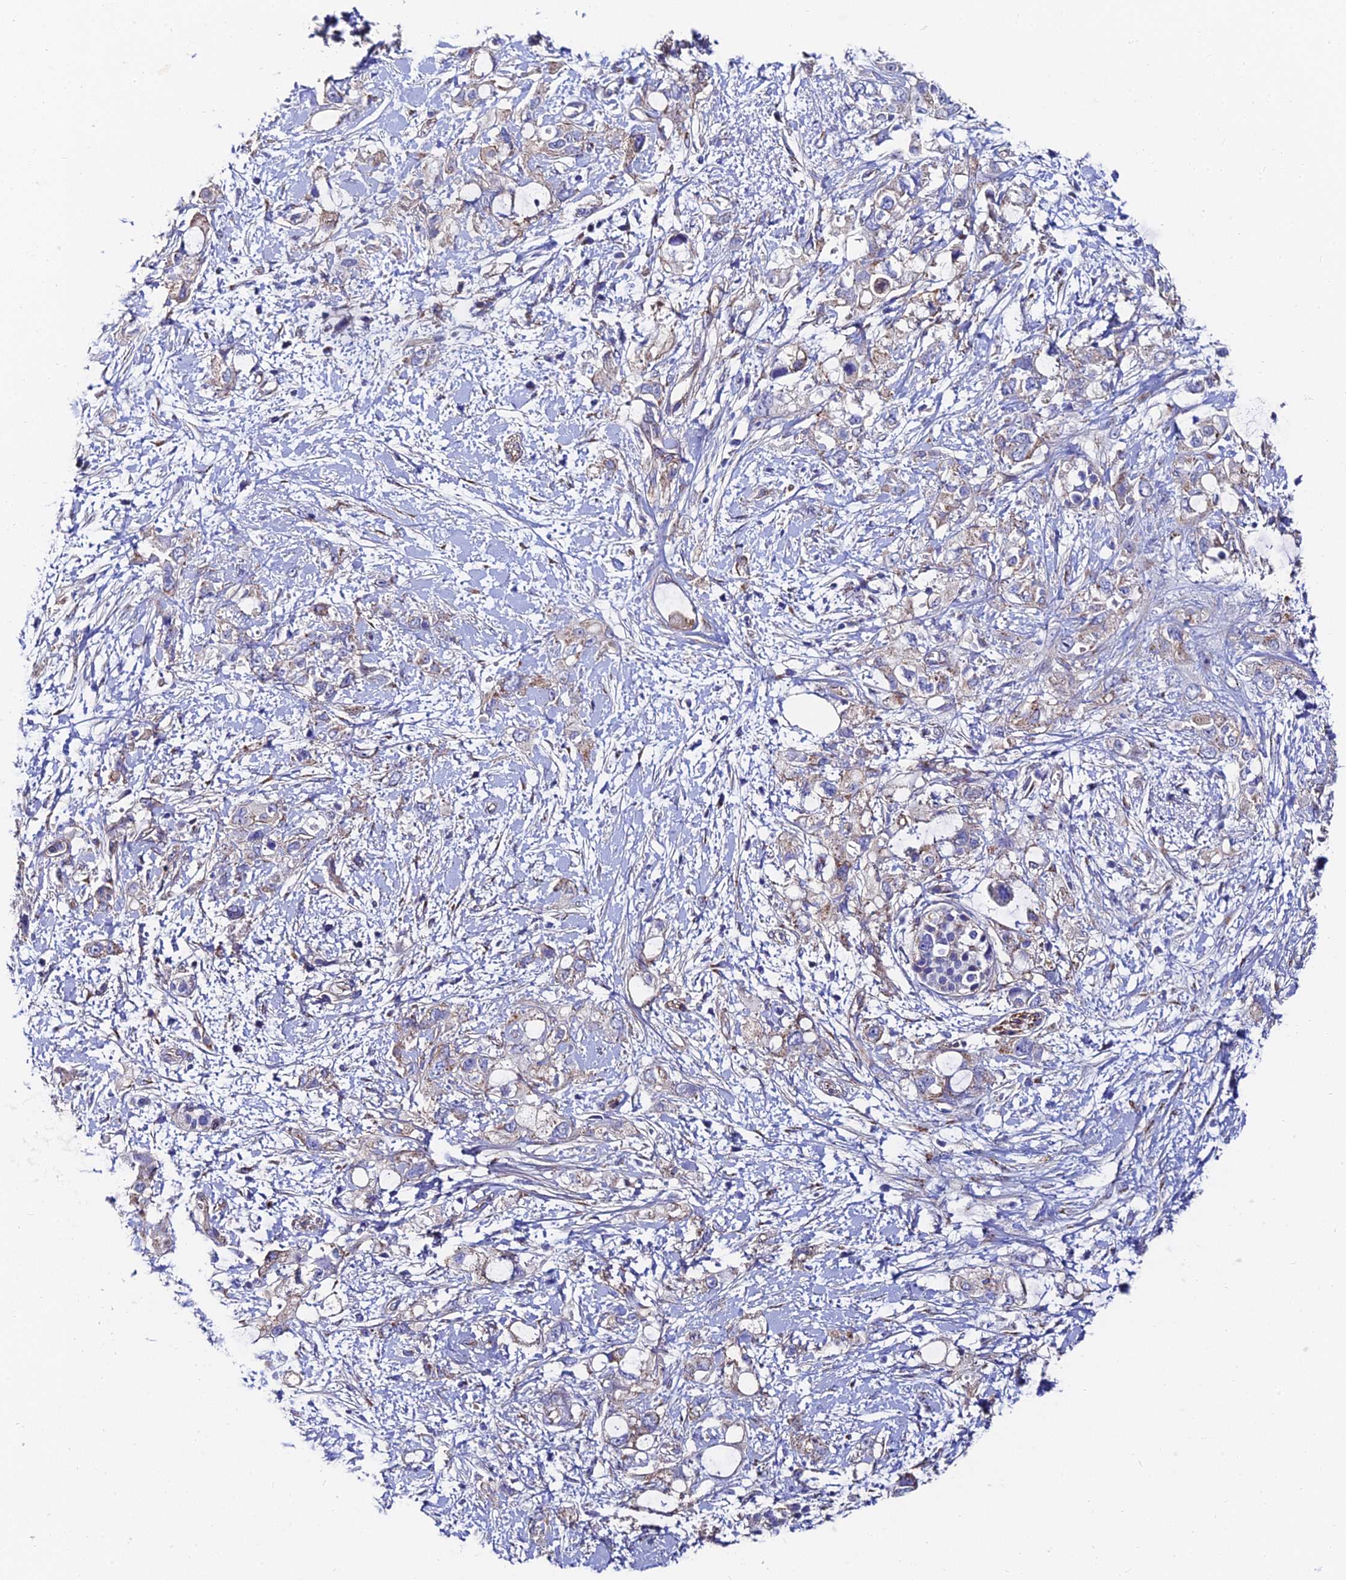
{"staining": {"intensity": "weak", "quantity": "<25%", "location": "cytoplasmic/membranous"}, "tissue": "pancreatic cancer", "cell_type": "Tumor cells", "image_type": "cancer", "snomed": [{"axis": "morphology", "description": "Adenocarcinoma, NOS"}, {"axis": "topography", "description": "Pancreas"}], "caption": "Pancreatic cancer was stained to show a protein in brown. There is no significant staining in tumor cells. The staining is performed using DAB brown chromogen with nuclei counter-stained in using hematoxylin.", "gene": "ADGRF3", "patient": {"sex": "female", "age": 56}}